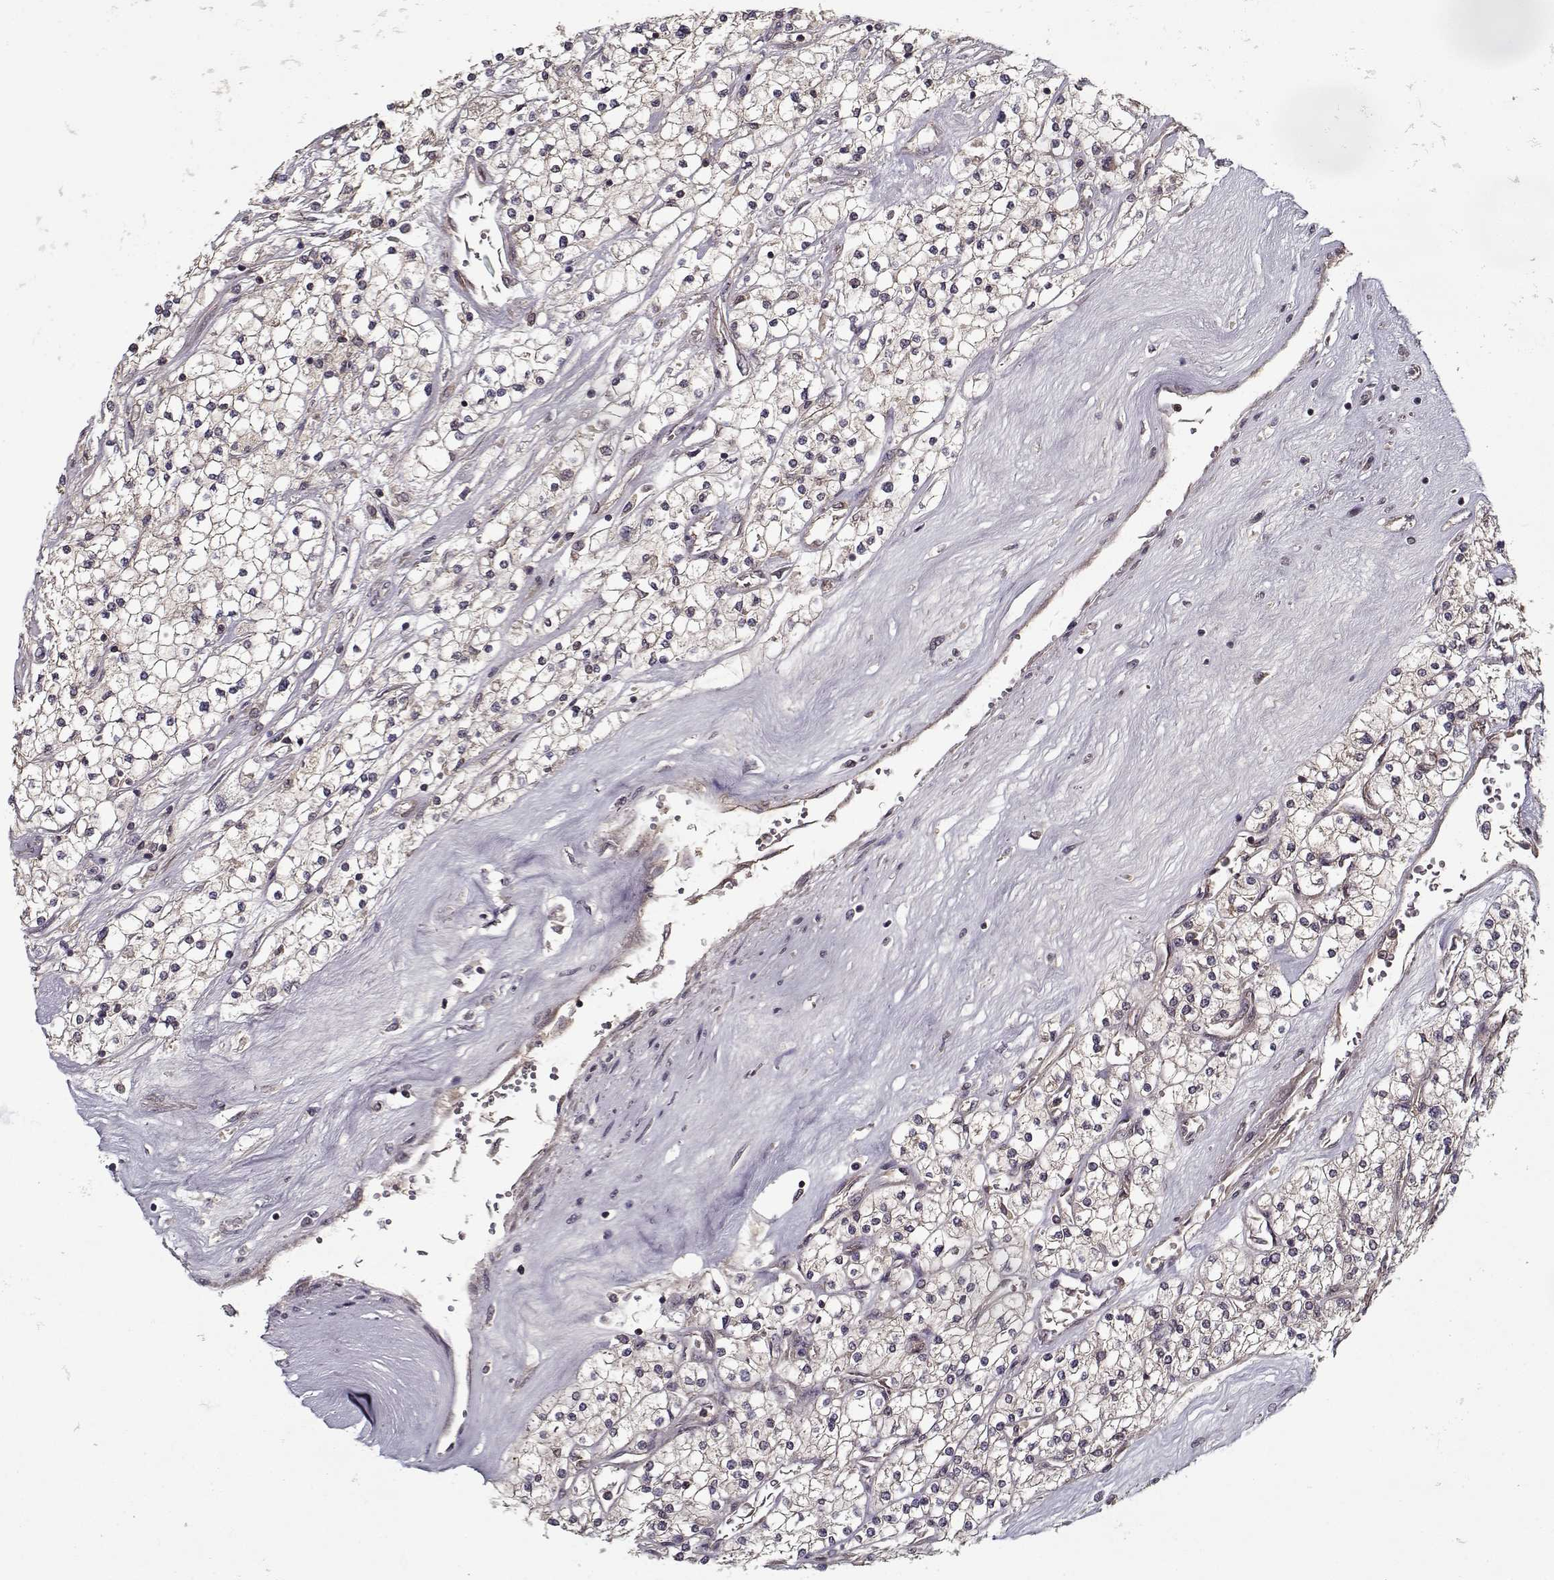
{"staining": {"intensity": "weak", "quantity": "<25%", "location": "cytoplasmic/membranous"}, "tissue": "renal cancer", "cell_type": "Tumor cells", "image_type": "cancer", "snomed": [{"axis": "morphology", "description": "Adenocarcinoma, NOS"}, {"axis": "topography", "description": "Kidney"}], "caption": "Adenocarcinoma (renal) was stained to show a protein in brown. There is no significant positivity in tumor cells. Brightfield microscopy of immunohistochemistry (IHC) stained with DAB (3,3'-diaminobenzidine) (brown) and hematoxylin (blue), captured at high magnification.", "gene": "PPP1R12A", "patient": {"sex": "male", "age": 80}}